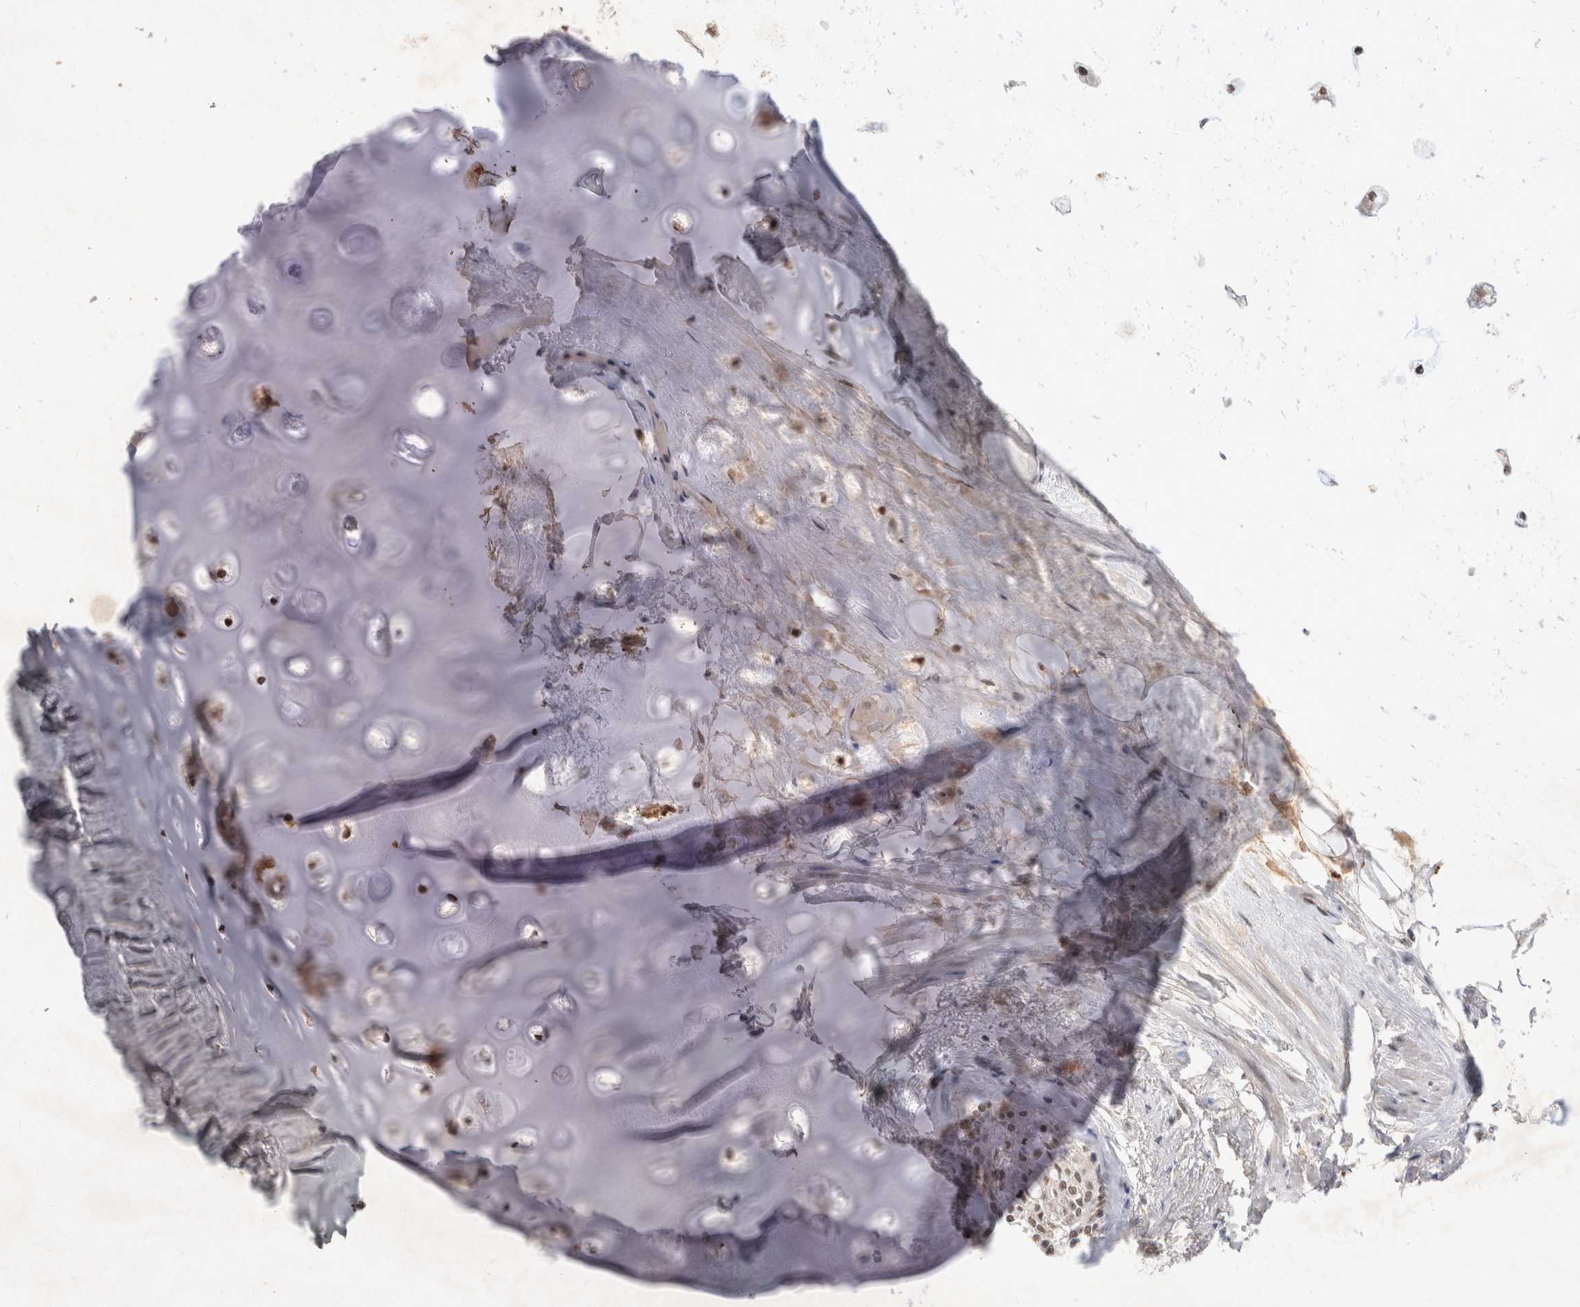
{"staining": {"intensity": "negative", "quantity": "none", "location": "none"}, "tissue": "adipose tissue", "cell_type": "Adipocytes", "image_type": "normal", "snomed": [{"axis": "morphology", "description": "Normal tissue, NOS"}, {"axis": "topography", "description": "Bronchus"}], "caption": "An immunohistochemistry (IHC) image of unremarkable adipose tissue is shown. There is no staining in adipocytes of adipose tissue. Brightfield microscopy of immunohistochemistry (IHC) stained with DAB (3,3'-diaminobenzidine) (brown) and hematoxylin (blue), captured at high magnification.", "gene": "XRCC5", "patient": {"sex": "male", "age": 66}}